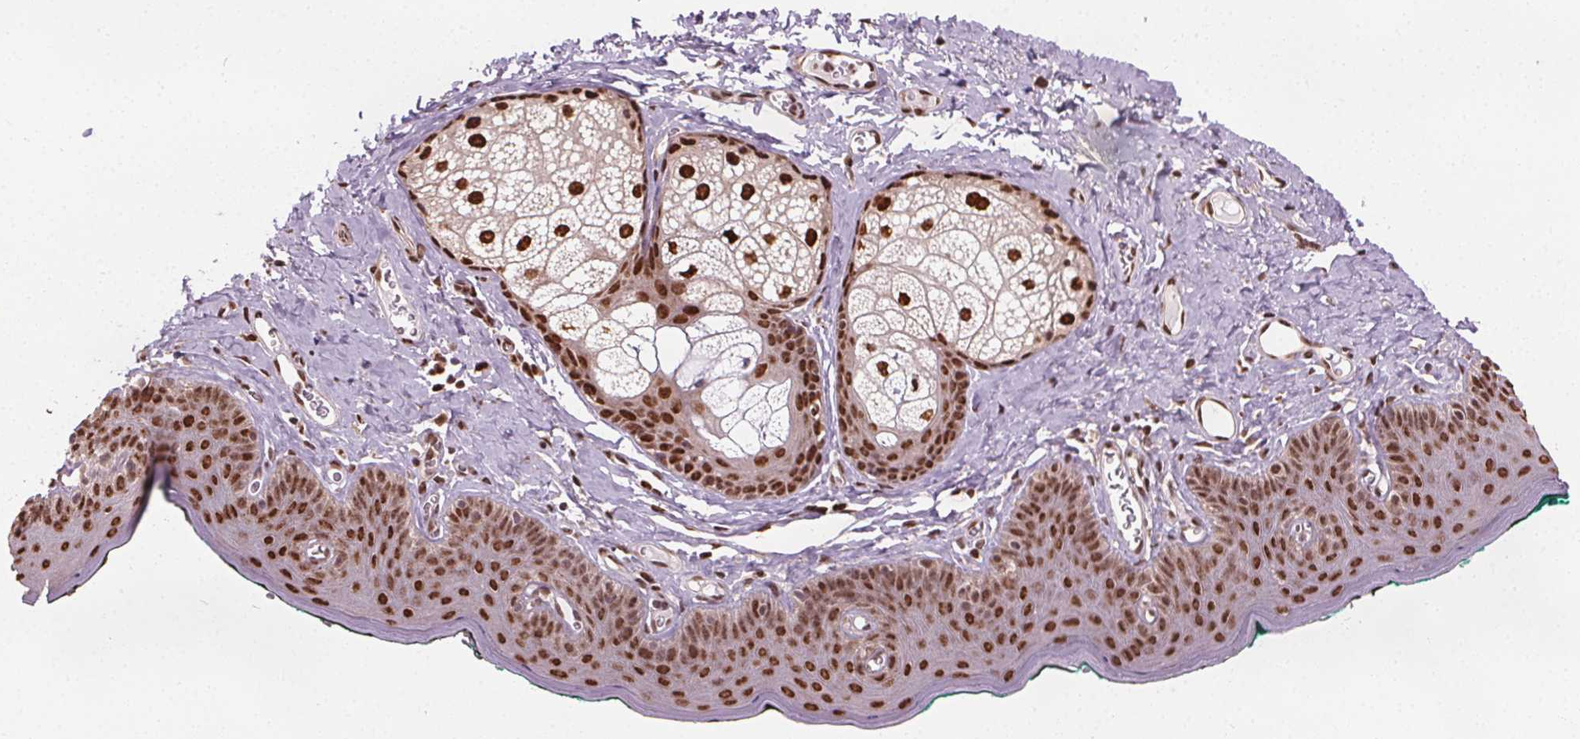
{"staining": {"intensity": "strong", "quantity": "25%-75%", "location": "nuclear"}, "tissue": "skin", "cell_type": "Epidermal cells", "image_type": "normal", "snomed": [{"axis": "morphology", "description": "Normal tissue, NOS"}, {"axis": "topography", "description": "Vulva"}, {"axis": "topography", "description": "Peripheral nerve tissue"}], "caption": "Immunohistochemistry histopathology image of unremarkable skin stained for a protein (brown), which displays high levels of strong nuclear positivity in approximately 25%-75% of epidermal cells.", "gene": "ISLR2", "patient": {"sex": "female", "age": 66}}